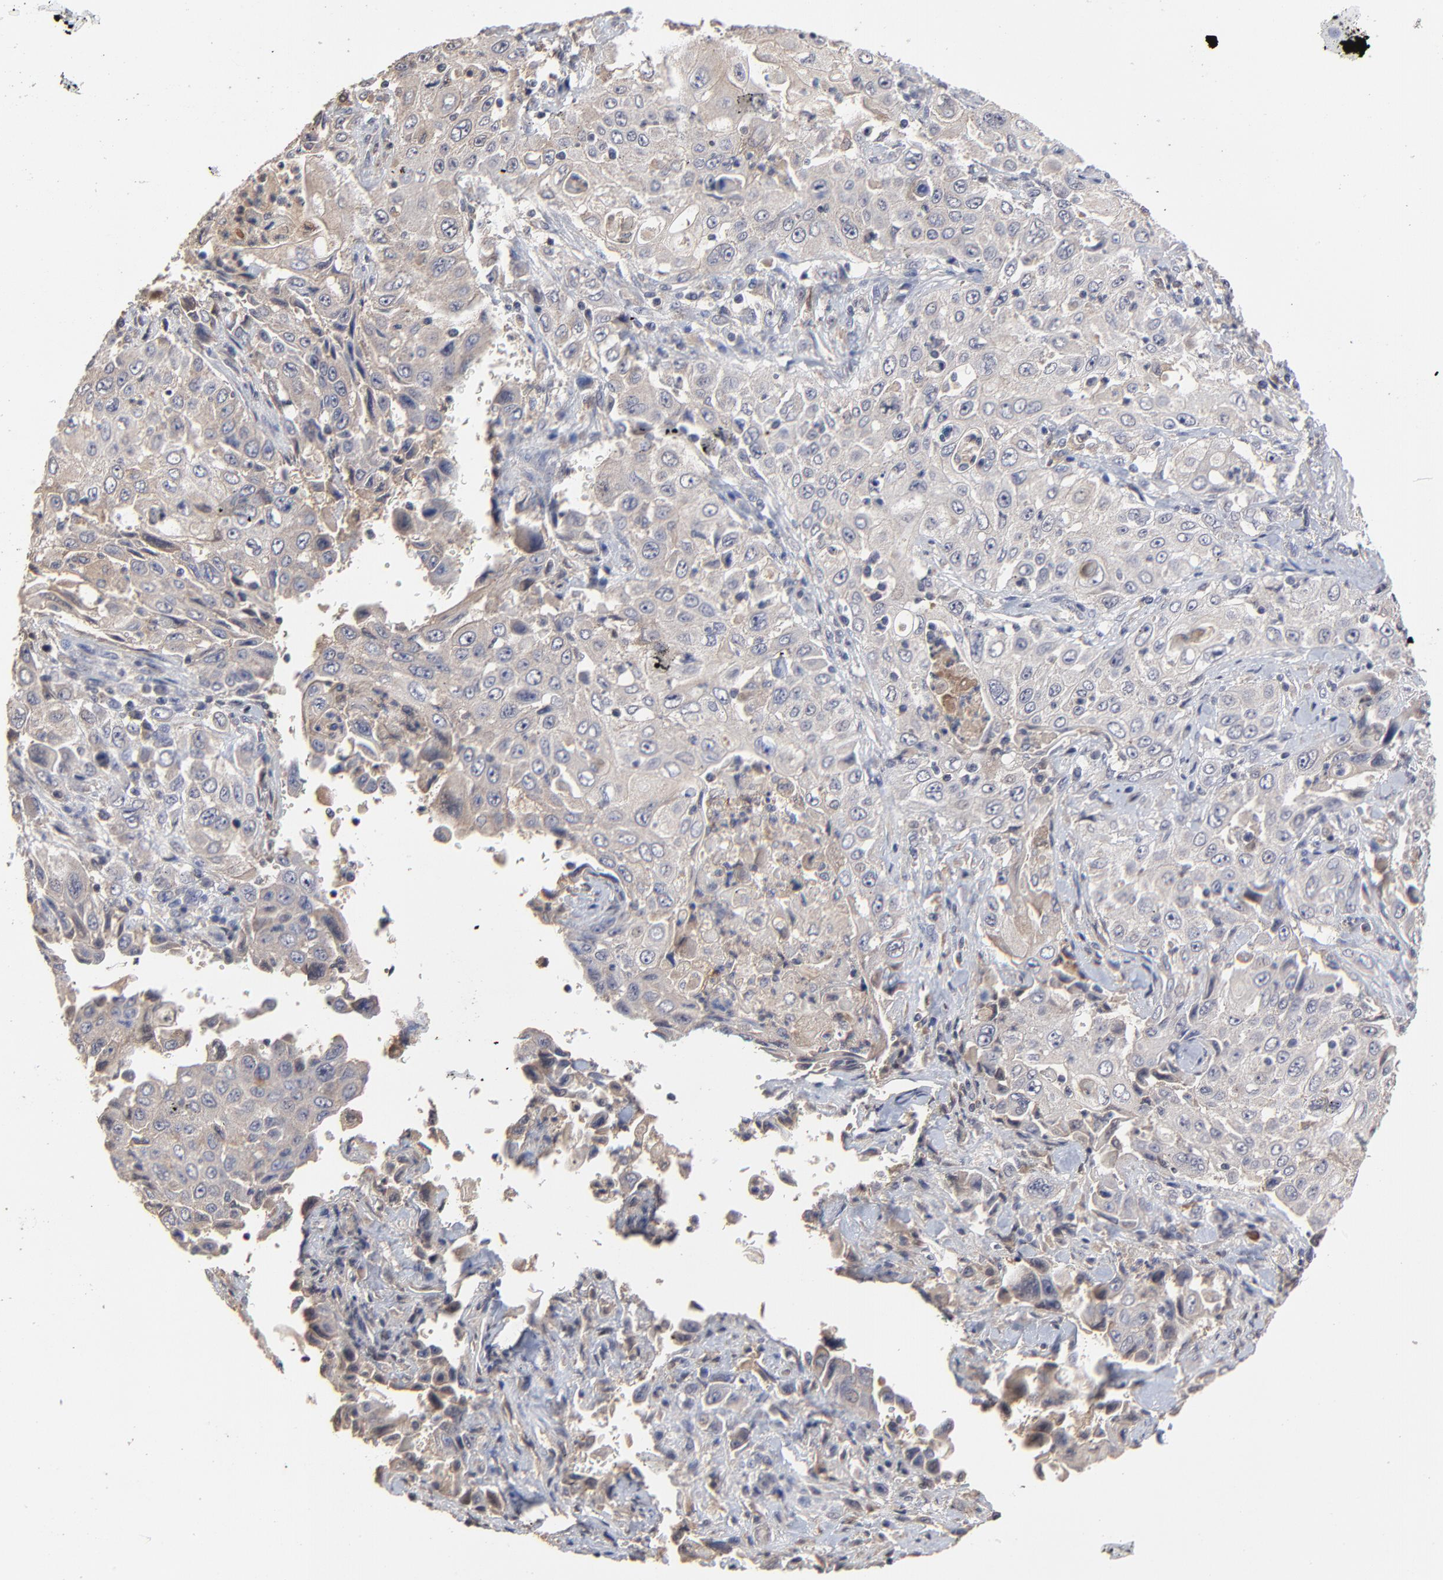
{"staining": {"intensity": "weak", "quantity": ">75%", "location": "cytoplasmic/membranous"}, "tissue": "pancreatic cancer", "cell_type": "Tumor cells", "image_type": "cancer", "snomed": [{"axis": "morphology", "description": "Adenocarcinoma, NOS"}, {"axis": "topography", "description": "Pancreas"}], "caption": "Pancreatic adenocarcinoma was stained to show a protein in brown. There is low levels of weak cytoplasmic/membranous staining in approximately >75% of tumor cells. The protein is stained brown, and the nuclei are stained in blue (DAB (3,3'-diaminobenzidine) IHC with brightfield microscopy, high magnification).", "gene": "VPREB3", "patient": {"sex": "male", "age": 70}}